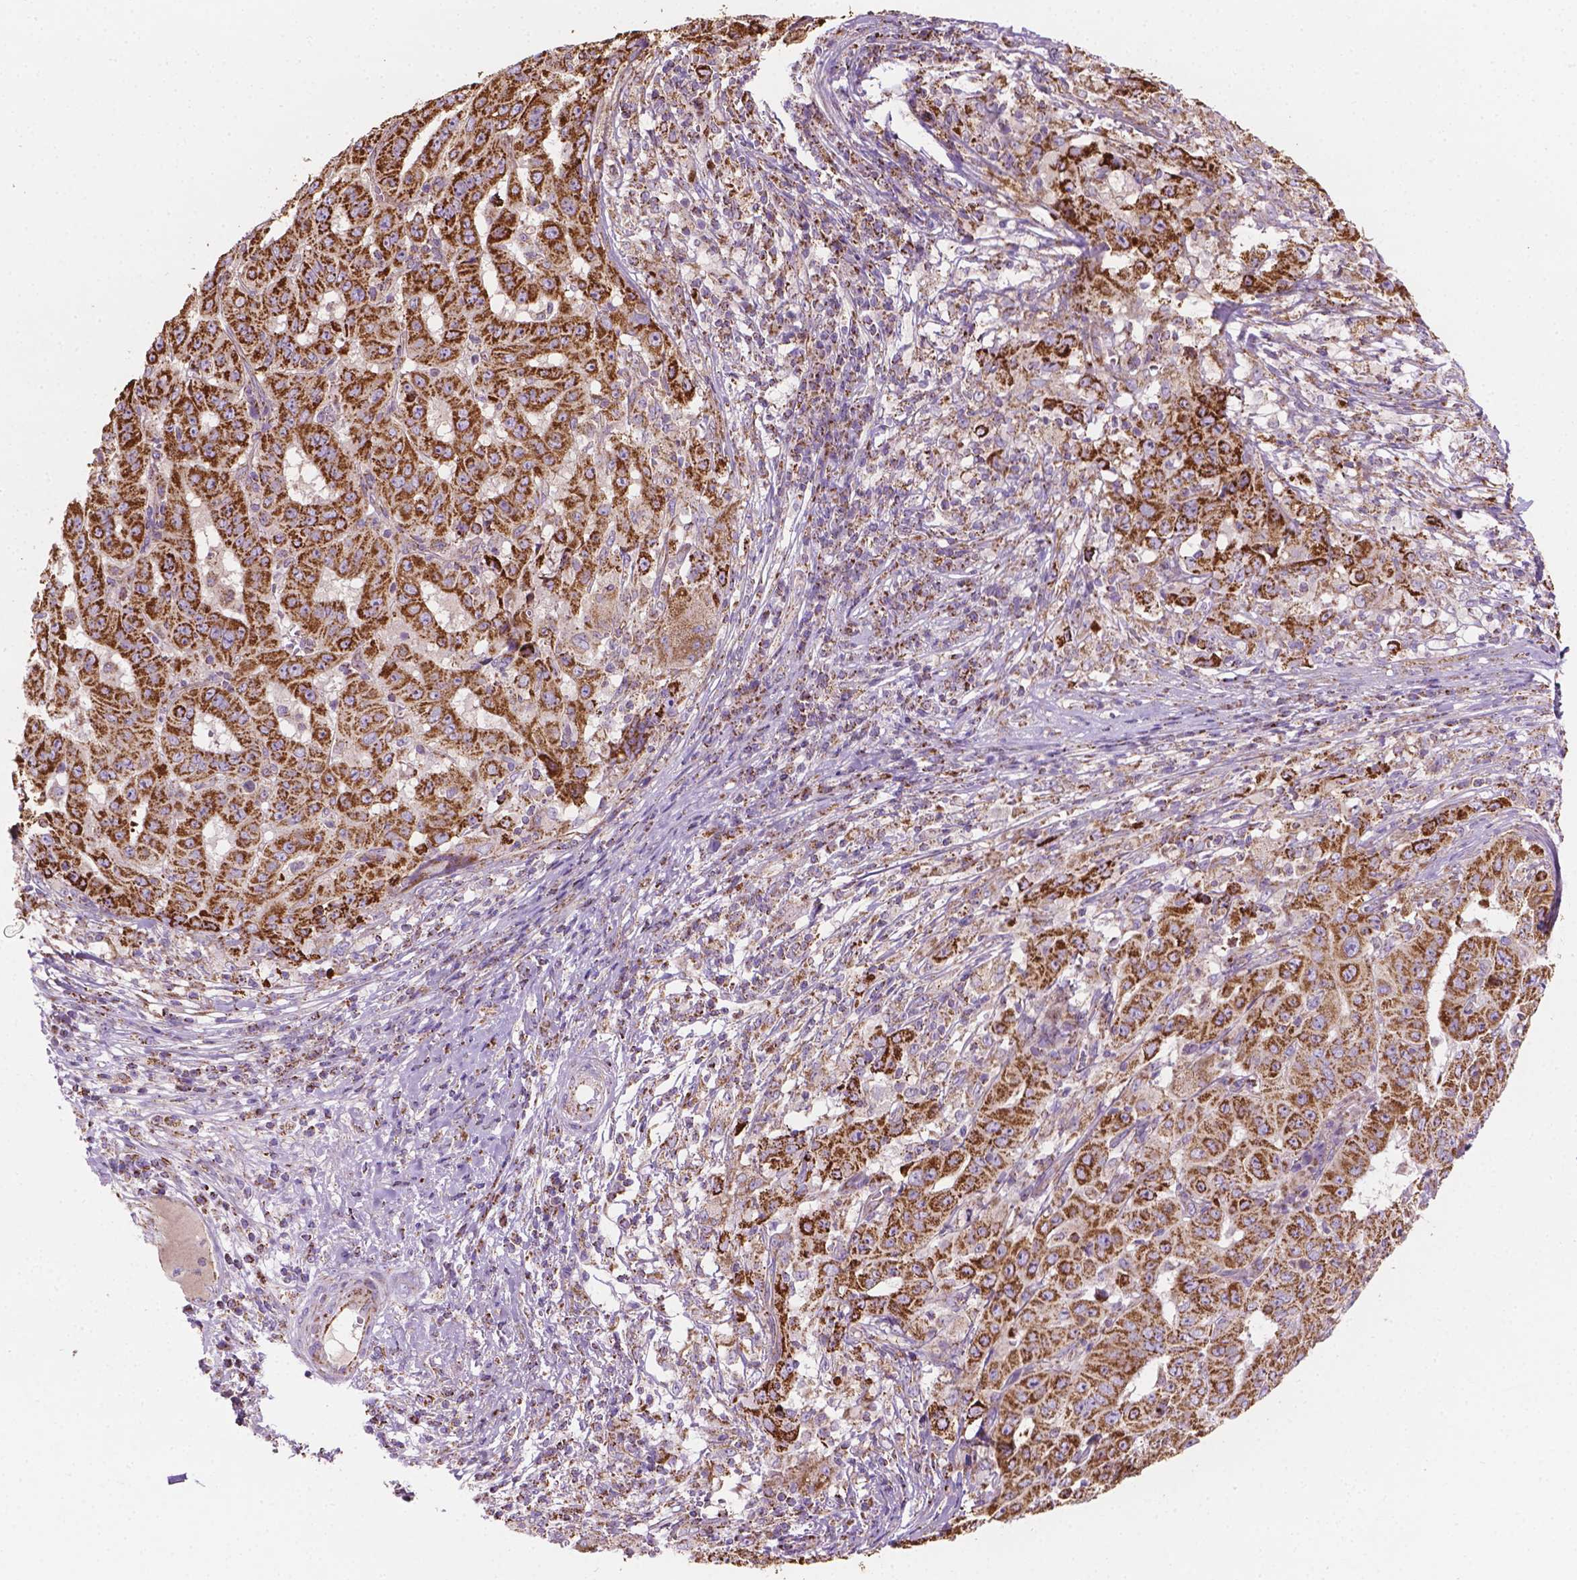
{"staining": {"intensity": "strong", "quantity": ">75%", "location": "cytoplasmic/membranous"}, "tissue": "pancreatic cancer", "cell_type": "Tumor cells", "image_type": "cancer", "snomed": [{"axis": "morphology", "description": "Adenocarcinoma, NOS"}, {"axis": "topography", "description": "Pancreas"}], "caption": "IHC (DAB (3,3'-diaminobenzidine)) staining of pancreatic adenocarcinoma demonstrates strong cytoplasmic/membranous protein positivity in approximately >75% of tumor cells. IHC stains the protein of interest in brown and the nuclei are stained blue.", "gene": "PIBF1", "patient": {"sex": "male", "age": 63}}